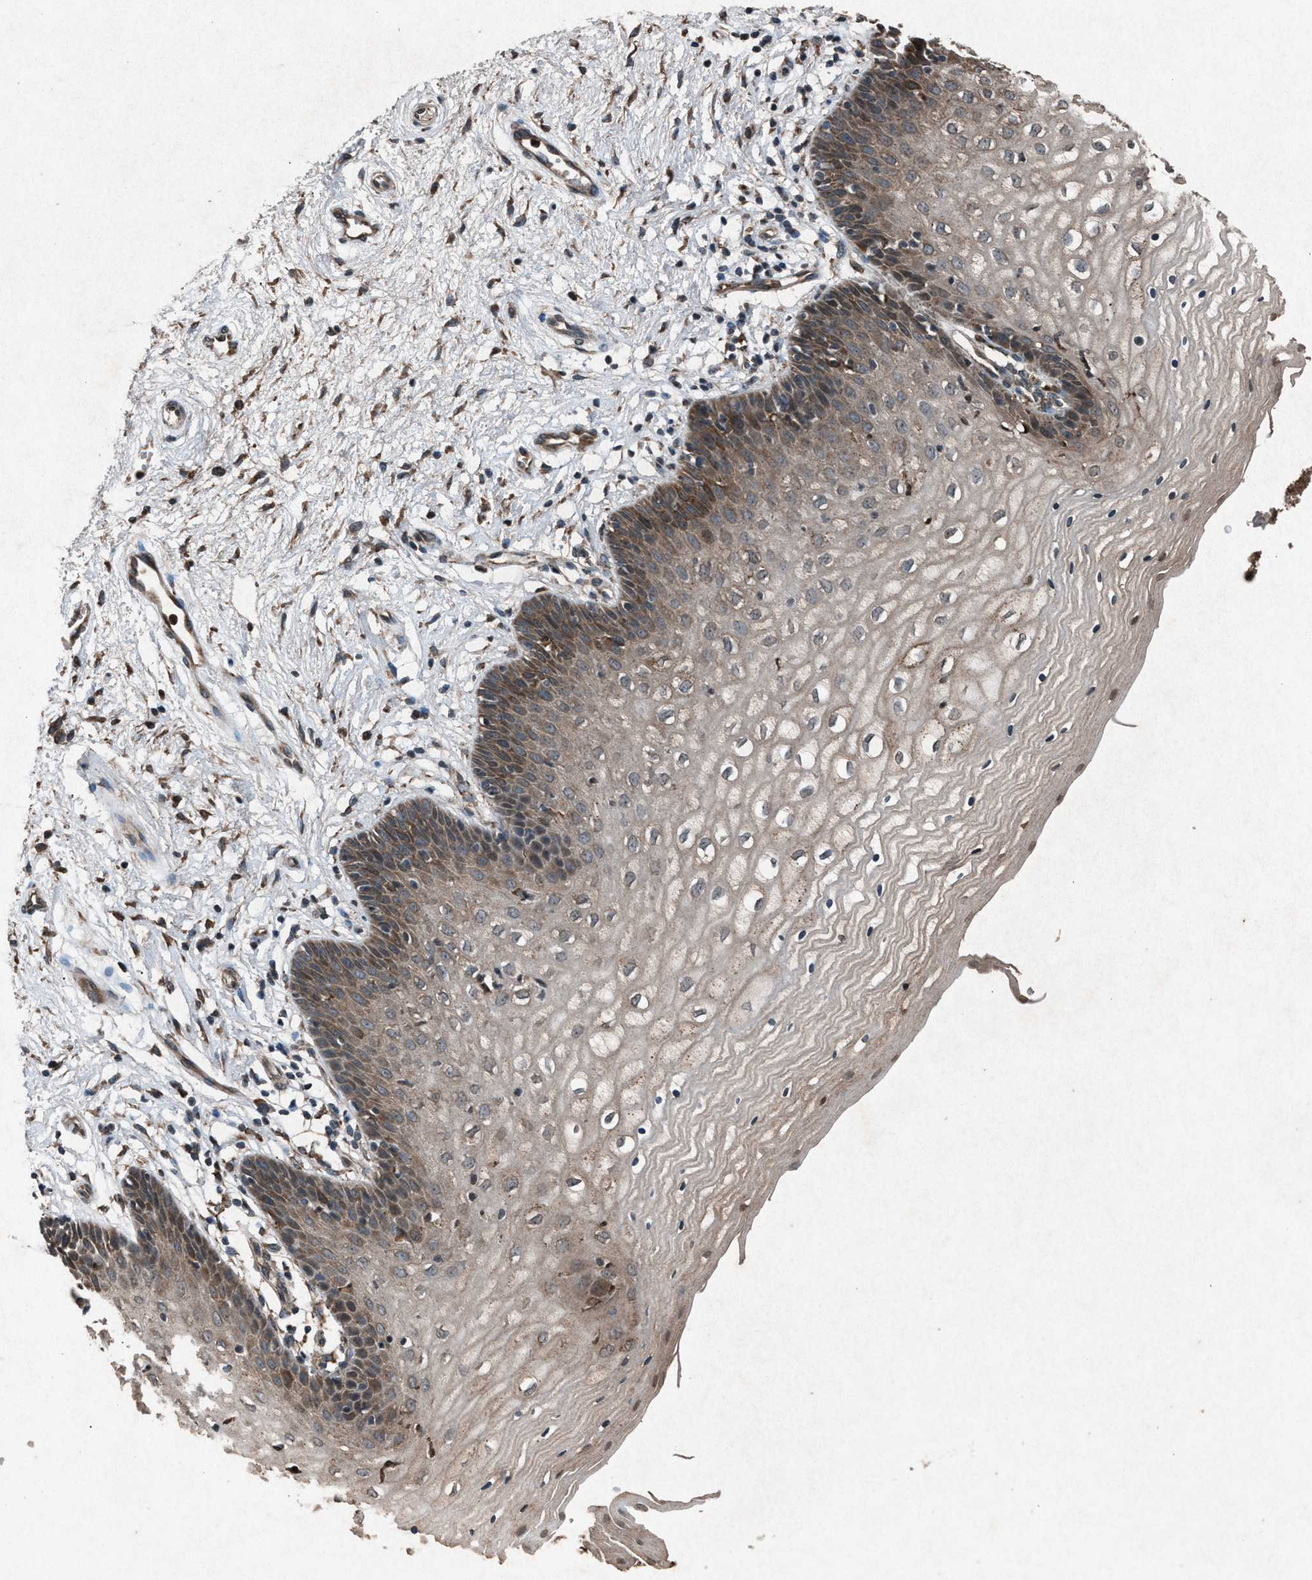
{"staining": {"intensity": "moderate", "quantity": ">75%", "location": "cytoplasmic/membranous"}, "tissue": "vagina", "cell_type": "Squamous epithelial cells", "image_type": "normal", "snomed": [{"axis": "morphology", "description": "Normal tissue, NOS"}, {"axis": "topography", "description": "Vagina"}], "caption": "Brown immunohistochemical staining in unremarkable human vagina displays moderate cytoplasmic/membranous expression in about >75% of squamous epithelial cells.", "gene": "CALR", "patient": {"sex": "female", "age": 34}}